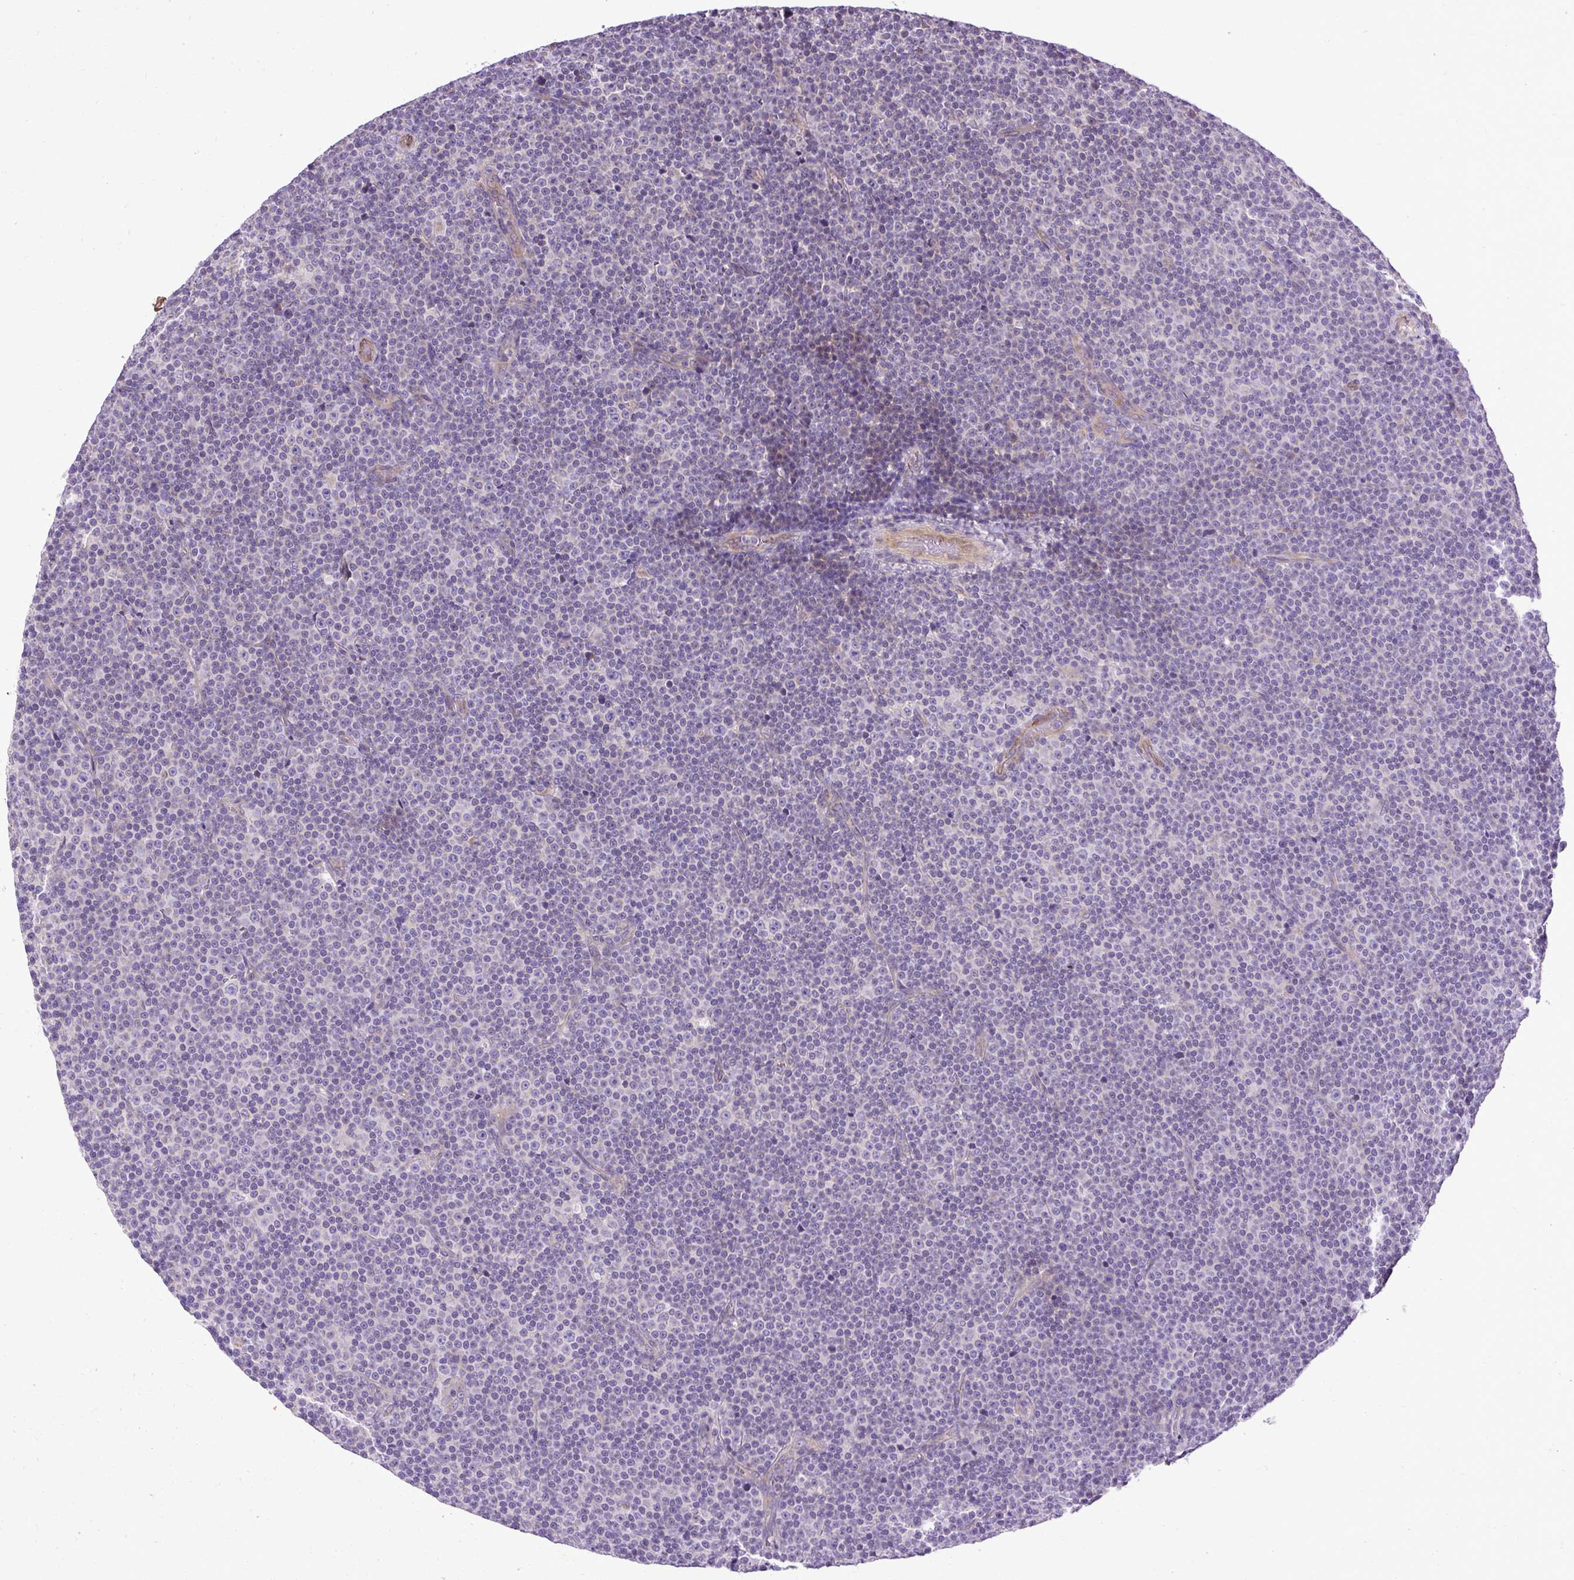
{"staining": {"intensity": "negative", "quantity": "none", "location": "none"}, "tissue": "lymphoma", "cell_type": "Tumor cells", "image_type": "cancer", "snomed": [{"axis": "morphology", "description": "Malignant lymphoma, non-Hodgkin's type, Low grade"}, {"axis": "topography", "description": "Lymph node"}], "caption": "This micrograph is of lymphoma stained with immunohistochemistry (IHC) to label a protein in brown with the nuclei are counter-stained blue. There is no expression in tumor cells. (DAB (3,3'-diaminobenzidine) immunohistochemistry with hematoxylin counter stain).", "gene": "FAM149A", "patient": {"sex": "female", "age": 67}}